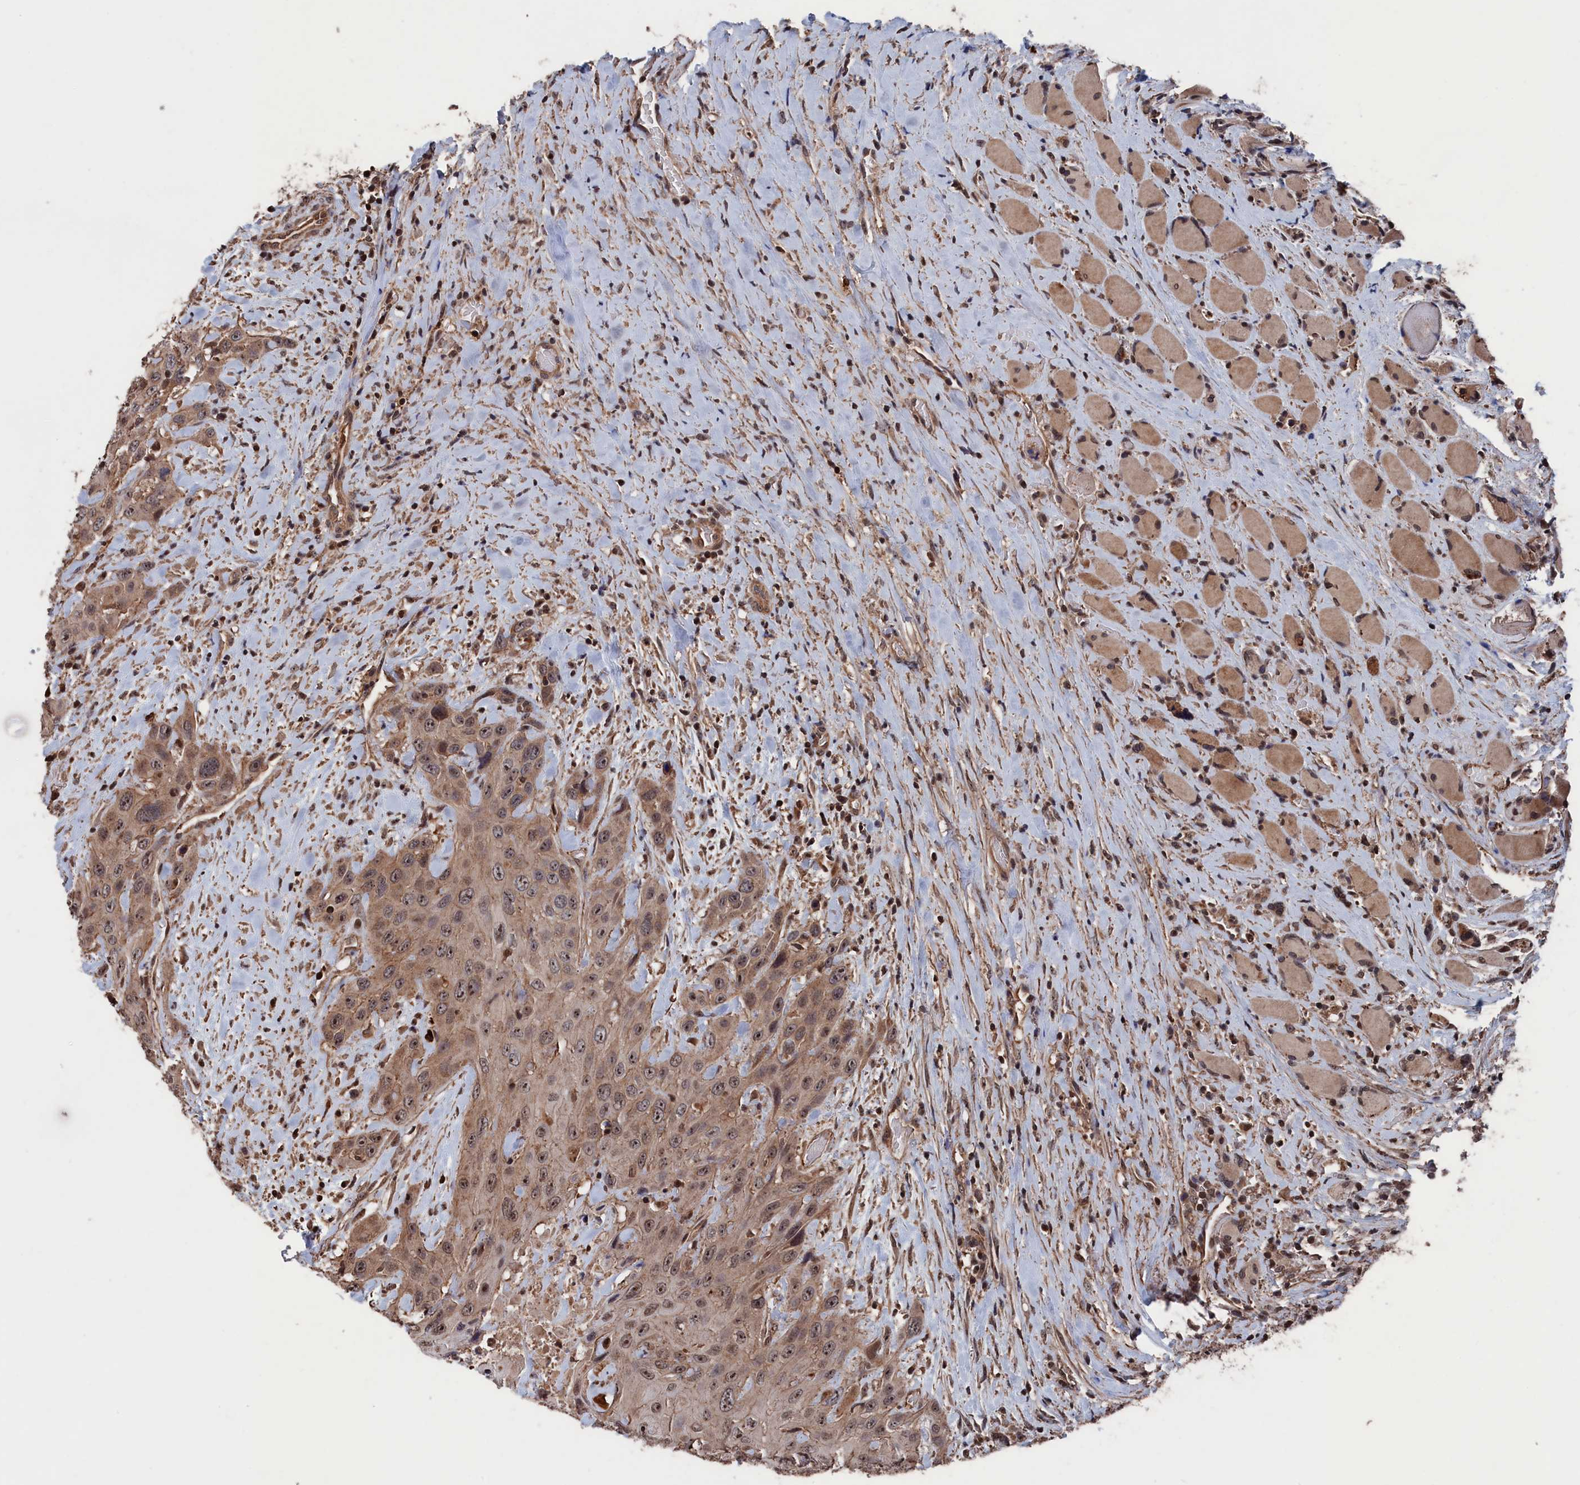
{"staining": {"intensity": "weak", "quantity": ">75%", "location": "cytoplasmic/membranous,nuclear"}, "tissue": "head and neck cancer", "cell_type": "Tumor cells", "image_type": "cancer", "snomed": [{"axis": "morphology", "description": "Squamous cell carcinoma, NOS"}, {"axis": "topography", "description": "Head-Neck"}], "caption": "Immunohistochemistry (IHC) of human head and neck cancer displays low levels of weak cytoplasmic/membranous and nuclear expression in about >75% of tumor cells.", "gene": "PDE12", "patient": {"sex": "male", "age": 81}}